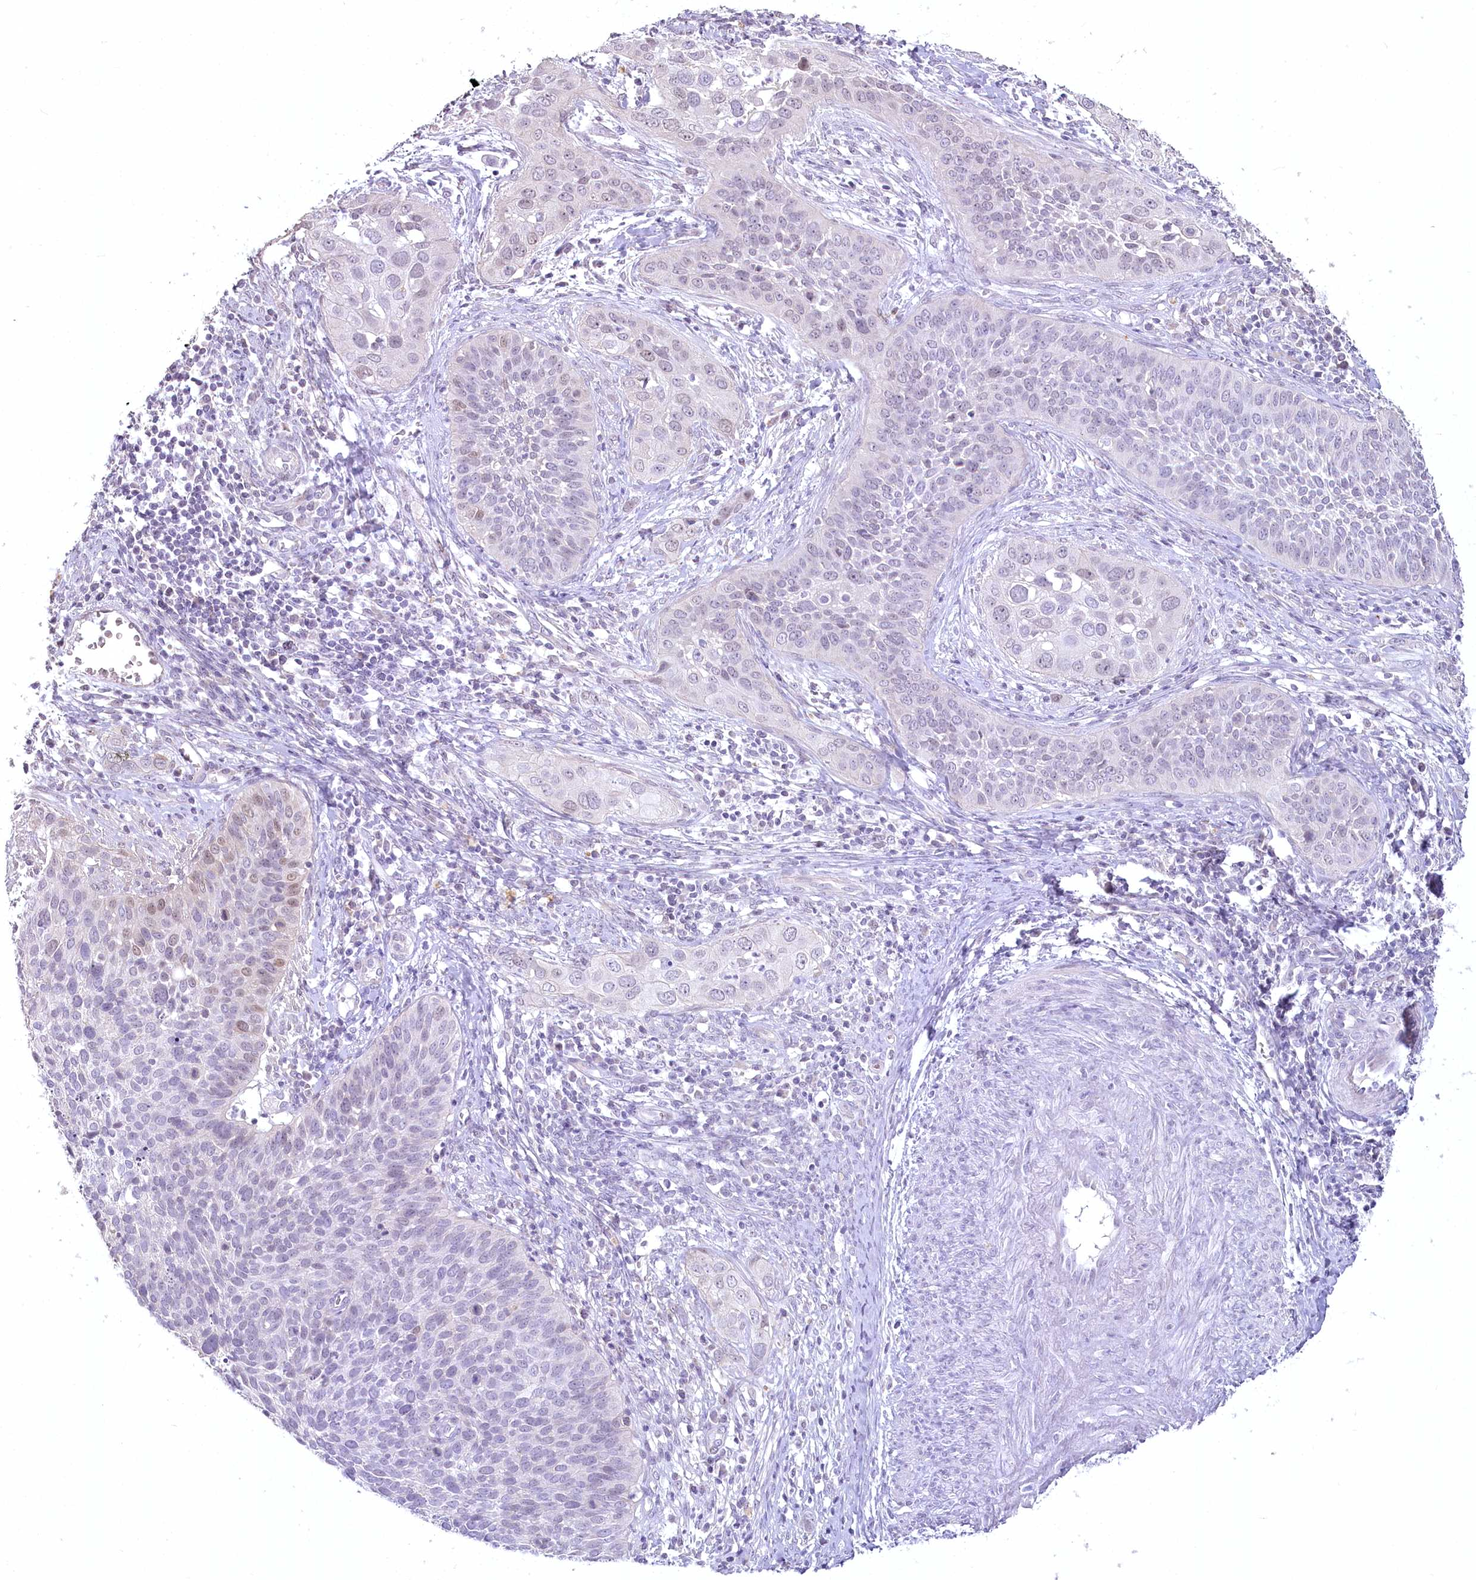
{"staining": {"intensity": "weak", "quantity": "<25%", "location": "nuclear"}, "tissue": "cervical cancer", "cell_type": "Tumor cells", "image_type": "cancer", "snomed": [{"axis": "morphology", "description": "Squamous cell carcinoma, NOS"}, {"axis": "topography", "description": "Cervix"}], "caption": "Histopathology image shows no significant protein expression in tumor cells of cervical cancer (squamous cell carcinoma).", "gene": "USP11", "patient": {"sex": "female", "age": 34}}